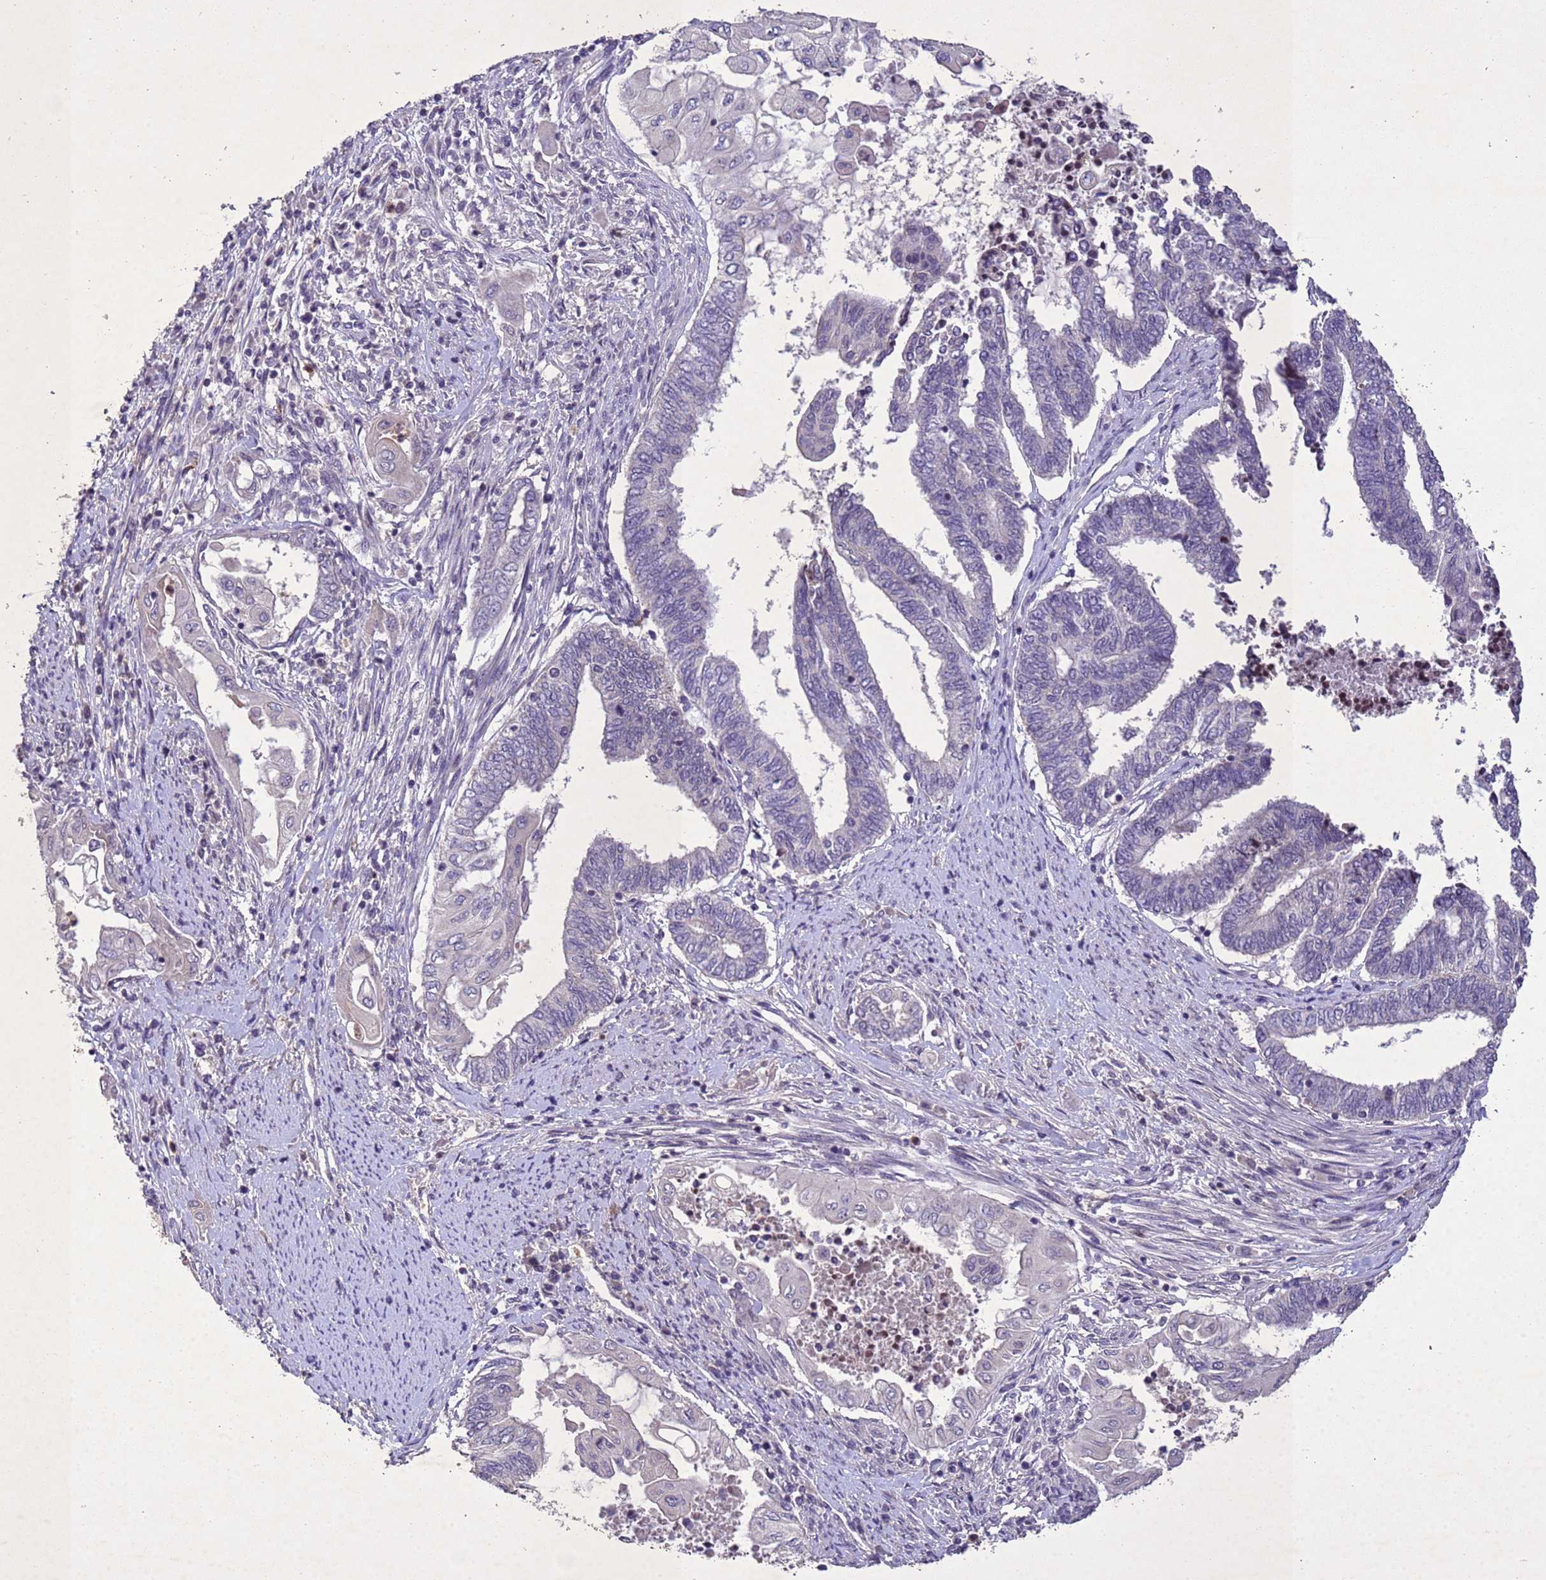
{"staining": {"intensity": "negative", "quantity": "none", "location": "none"}, "tissue": "endometrial cancer", "cell_type": "Tumor cells", "image_type": "cancer", "snomed": [{"axis": "morphology", "description": "Adenocarcinoma, NOS"}, {"axis": "topography", "description": "Uterus"}, {"axis": "topography", "description": "Endometrium"}], "caption": "This is a micrograph of IHC staining of endometrial cancer, which shows no staining in tumor cells.", "gene": "NLRP11", "patient": {"sex": "female", "age": 70}}